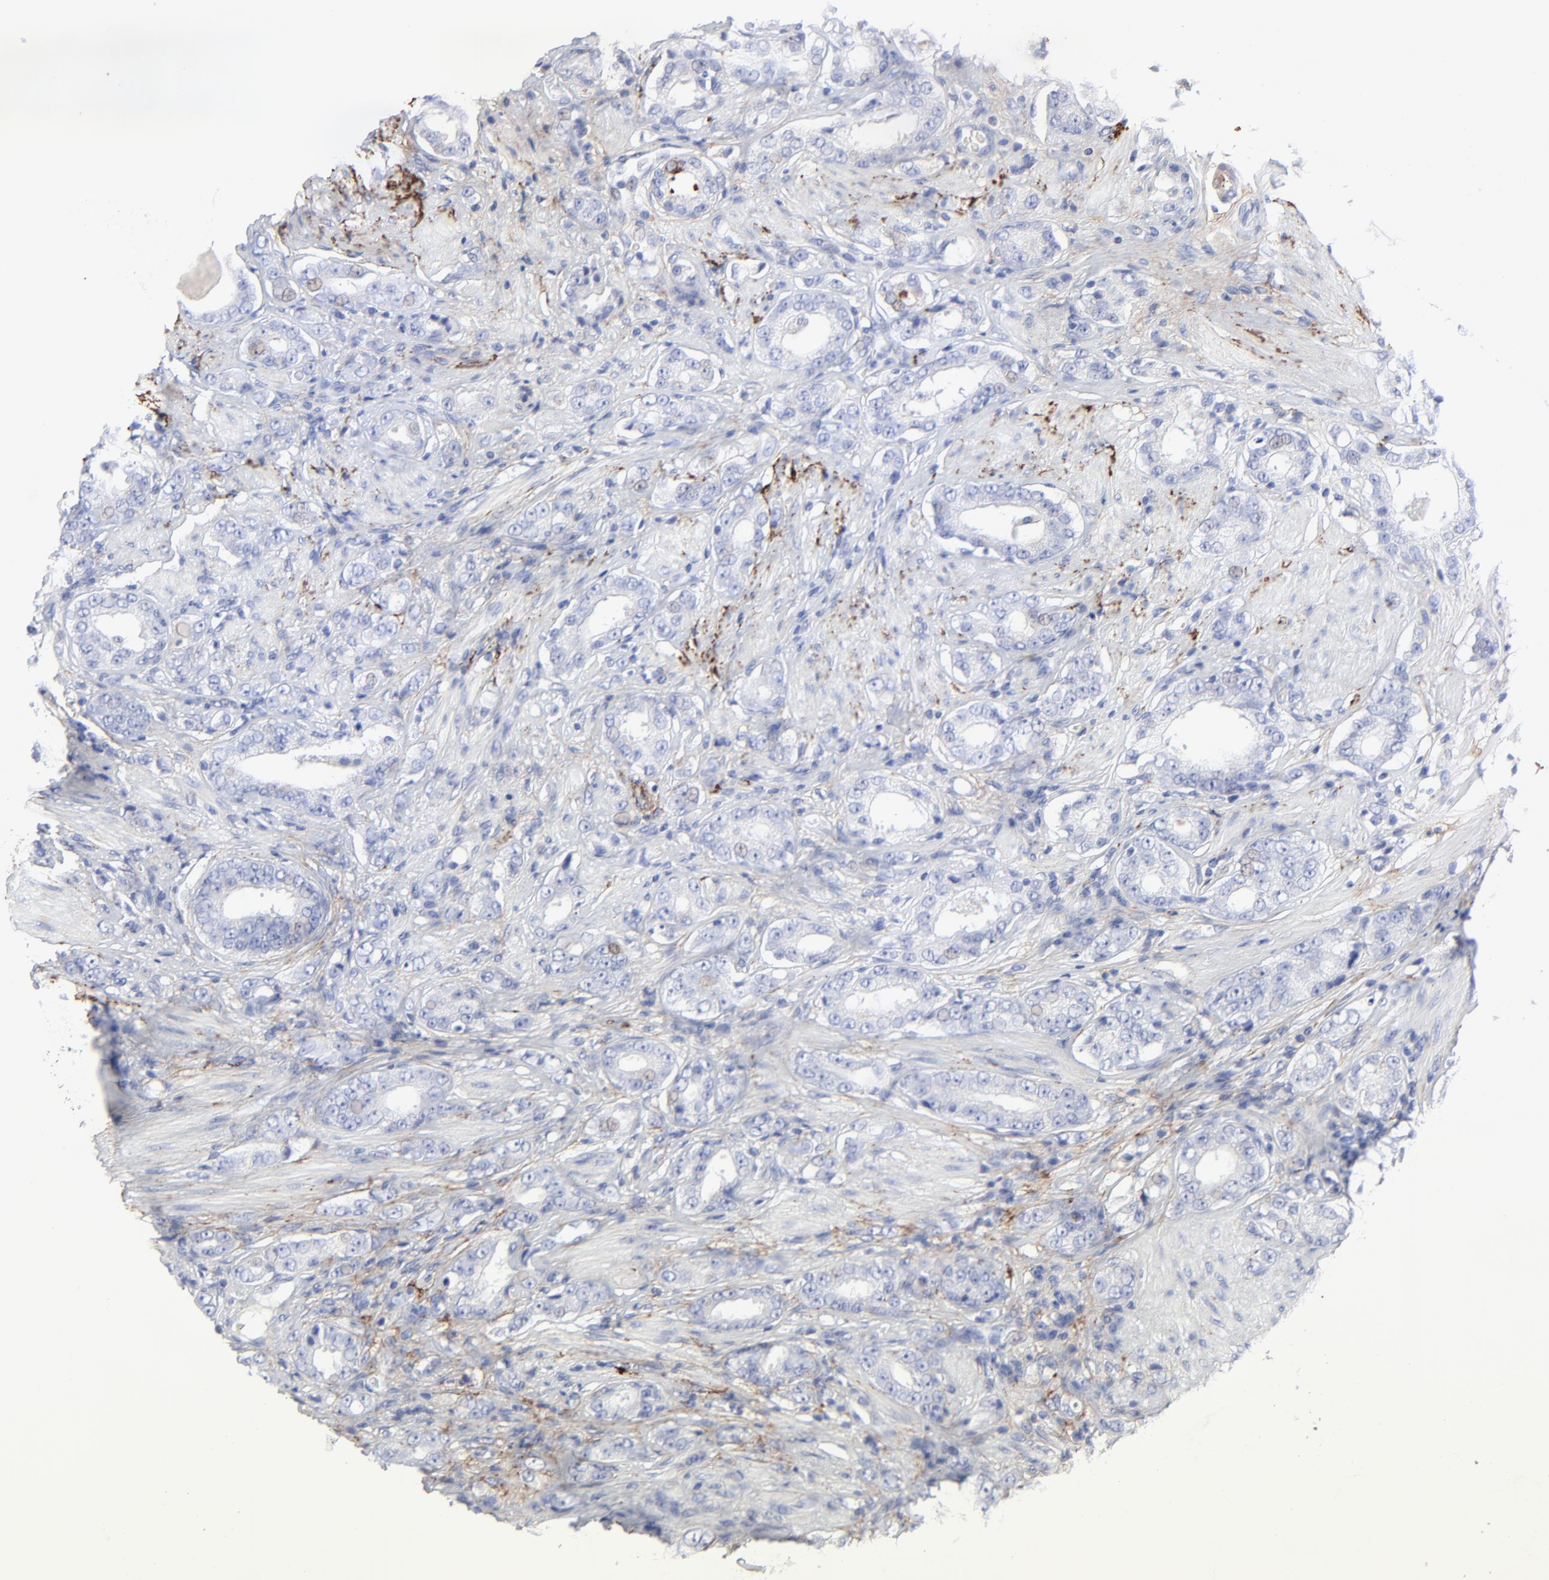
{"staining": {"intensity": "negative", "quantity": "none", "location": "none"}, "tissue": "prostate cancer", "cell_type": "Tumor cells", "image_type": "cancer", "snomed": [{"axis": "morphology", "description": "Adenocarcinoma, Medium grade"}, {"axis": "topography", "description": "Prostate"}], "caption": "Tumor cells are negative for brown protein staining in prostate cancer.", "gene": "FBLN2", "patient": {"sex": "male", "age": 53}}